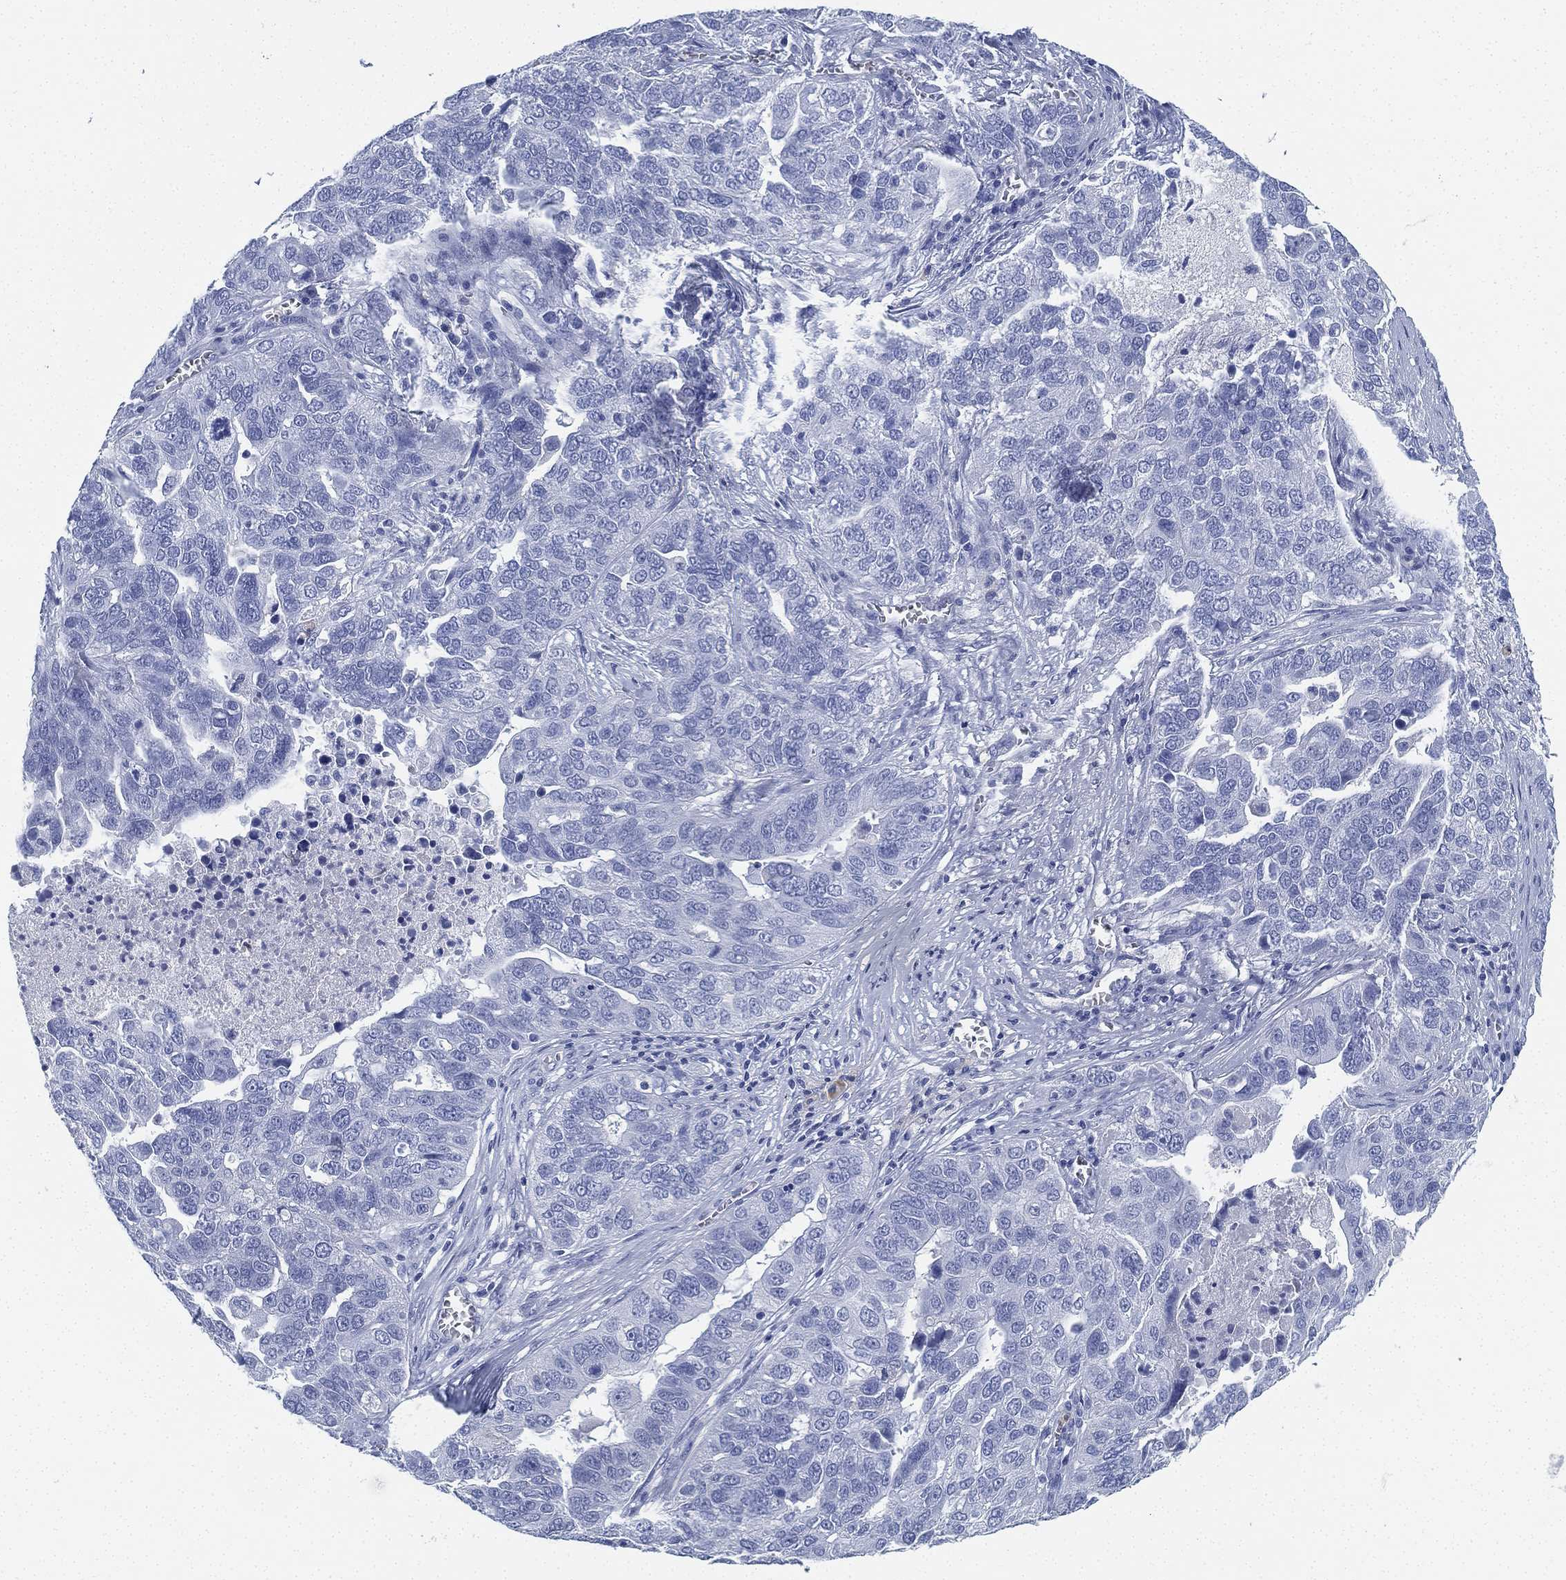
{"staining": {"intensity": "negative", "quantity": "none", "location": "none"}, "tissue": "ovarian cancer", "cell_type": "Tumor cells", "image_type": "cancer", "snomed": [{"axis": "morphology", "description": "Carcinoma, endometroid"}, {"axis": "topography", "description": "Soft tissue"}, {"axis": "topography", "description": "Ovary"}], "caption": "Tumor cells are negative for brown protein staining in ovarian cancer.", "gene": "DEFB121", "patient": {"sex": "female", "age": 52}}